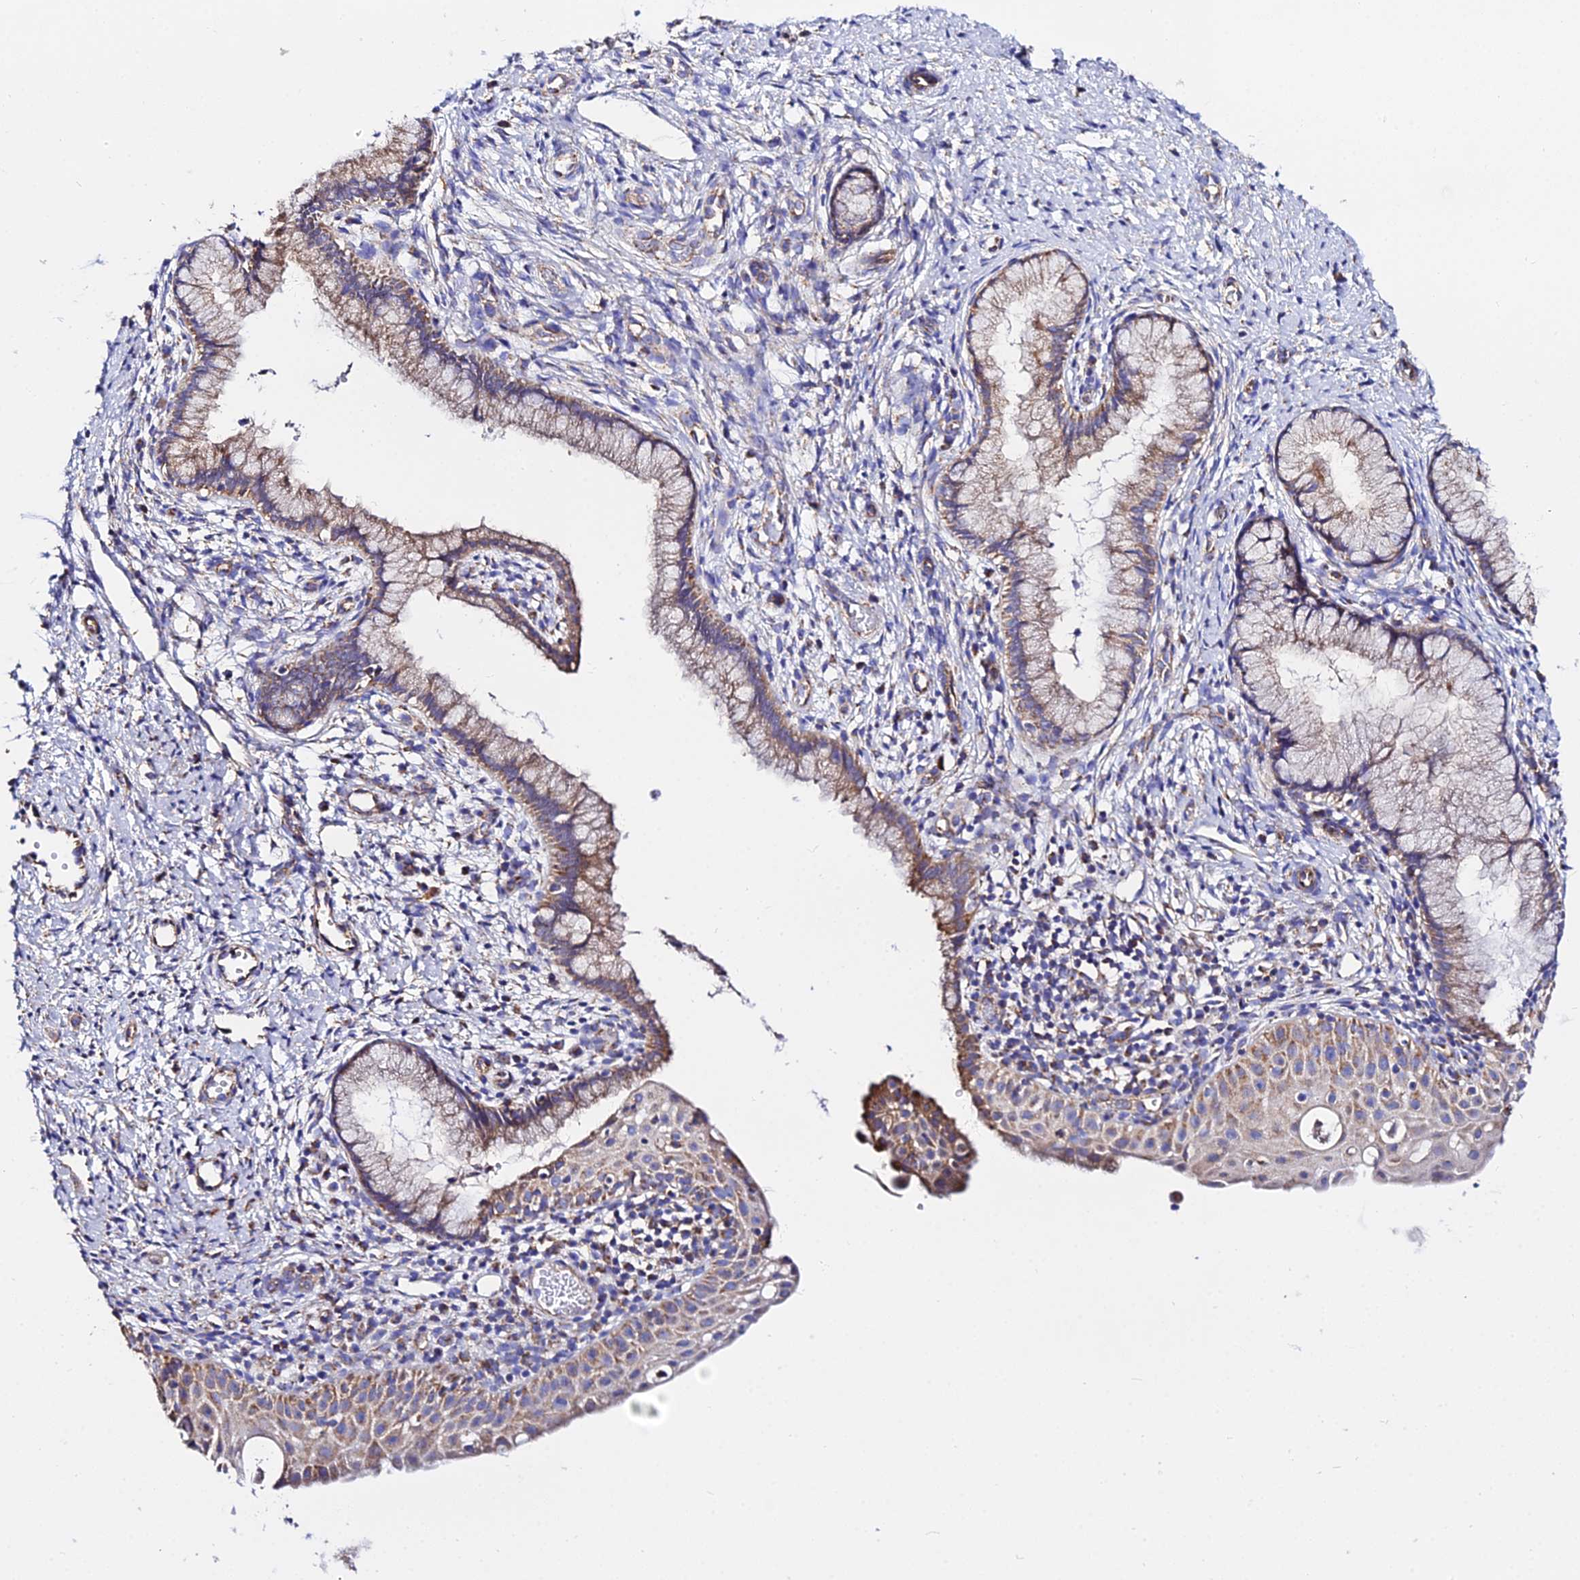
{"staining": {"intensity": "moderate", "quantity": ">75%", "location": "cytoplasmic/membranous"}, "tissue": "cervix", "cell_type": "Glandular cells", "image_type": "normal", "snomed": [{"axis": "morphology", "description": "Normal tissue, NOS"}, {"axis": "topography", "description": "Cervix"}], "caption": "An image of human cervix stained for a protein shows moderate cytoplasmic/membranous brown staining in glandular cells.", "gene": "ZNF573", "patient": {"sex": "female", "age": 36}}